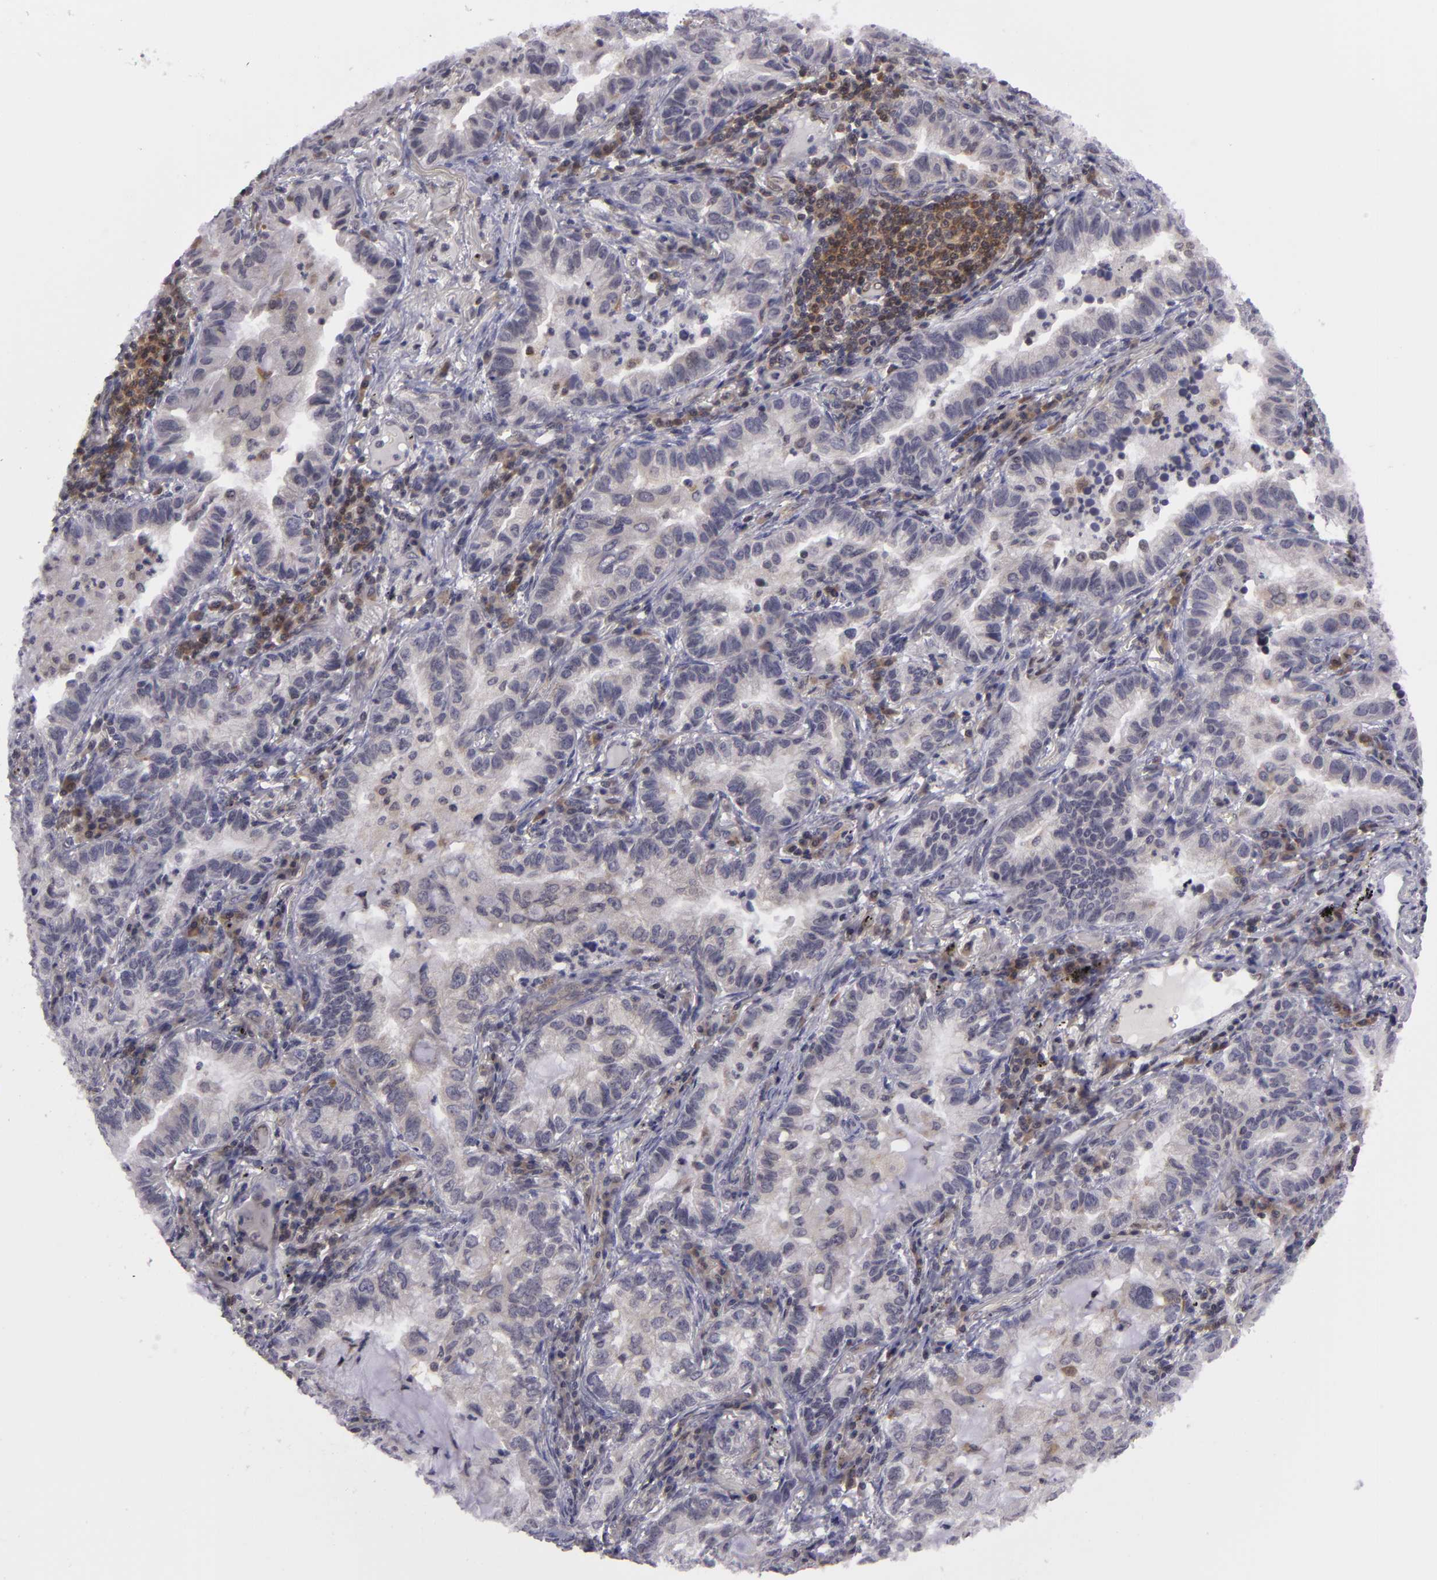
{"staining": {"intensity": "negative", "quantity": "none", "location": "none"}, "tissue": "lung cancer", "cell_type": "Tumor cells", "image_type": "cancer", "snomed": [{"axis": "morphology", "description": "Adenocarcinoma, NOS"}, {"axis": "topography", "description": "Lung"}], "caption": "High magnification brightfield microscopy of adenocarcinoma (lung) stained with DAB (brown) and counterstained with hematoxylin (blue): tumor cells show no significant positivity.", "gene": "BCL10", "patient": {"sex": "female", "age": 50}}